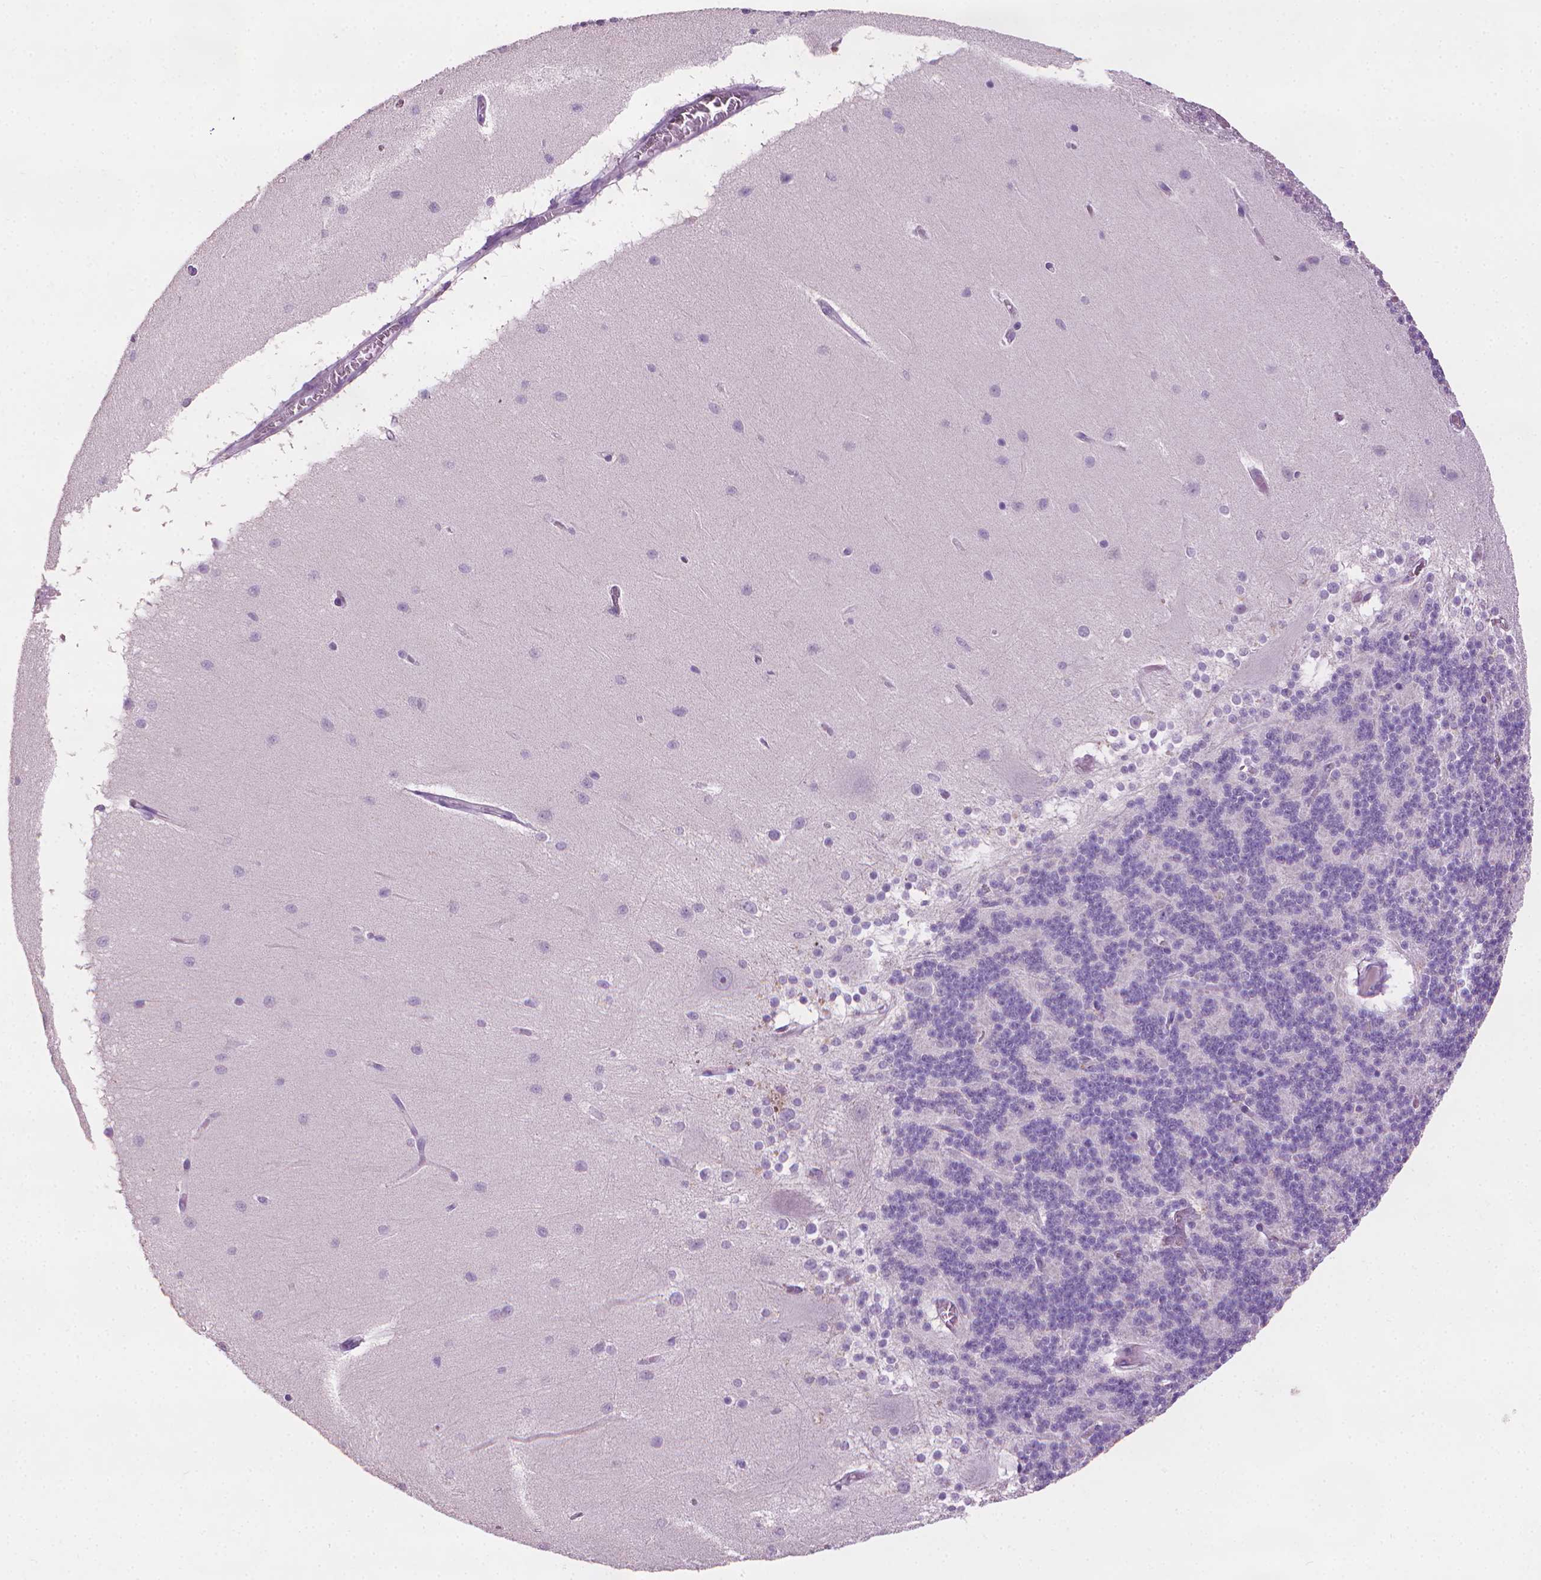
{"staining": {"intensity": "negative", "quantity": "none", "location": "none"}, "tissue": "cerebellum", "cell_type": "Cells in granular layer", "image_type": "normal", "snomed": [{"axis": "morphology", "description": "Normal tissue, NOS"}, {"axis": "topography", "description": "Cerebellum"}], "caption": "Cells in granular layer are negative for protein expression in unremarkable human cerebellum. (DAB (3,3'-diaminobenzidine) IHC with hematoxylin counter stain).", "gene": "MLANA", "patient": {"sex": "female", "age": 54}}